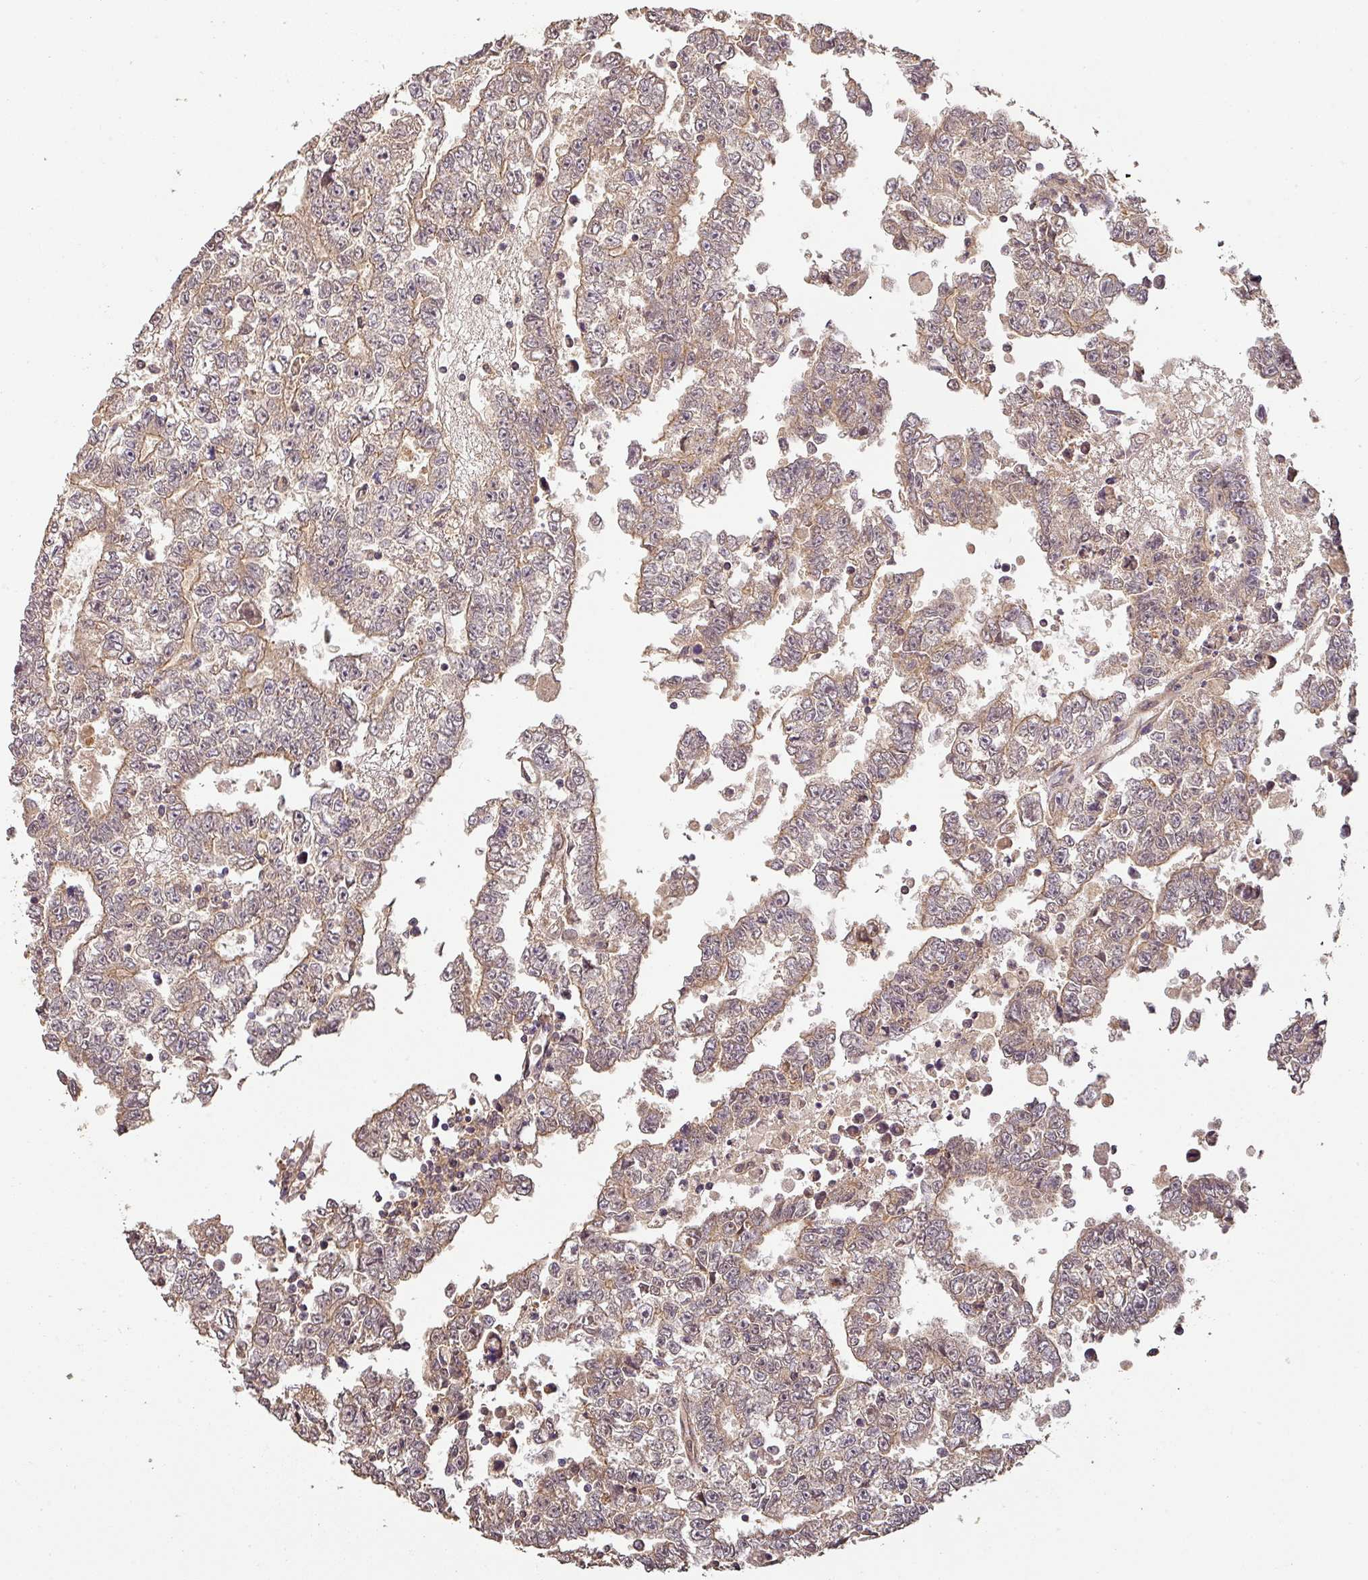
{"staining": {"intensity": "weak", "quantity": "25%-75%", "location": "cytoplasmic/membranous"}, "tissue": "testis cancer", "cell_type": "Tumor cells", "image_type": "cancer", "snomed": [{"axis": "morphology", "description": "Carcinoma, Embryonal, NOS"}, {"axis": "topography", "description": "Testis"}], "caption": "This histopathology image reveals immunohistochemistry (IHC) staining of testis embryonal carcinoma, with low weak cytoplasmic/membranous staining in about 25%-75% of tumor cells.", "gene": "BPIFB3", "patient": {"sex": "male", "age": 25}}